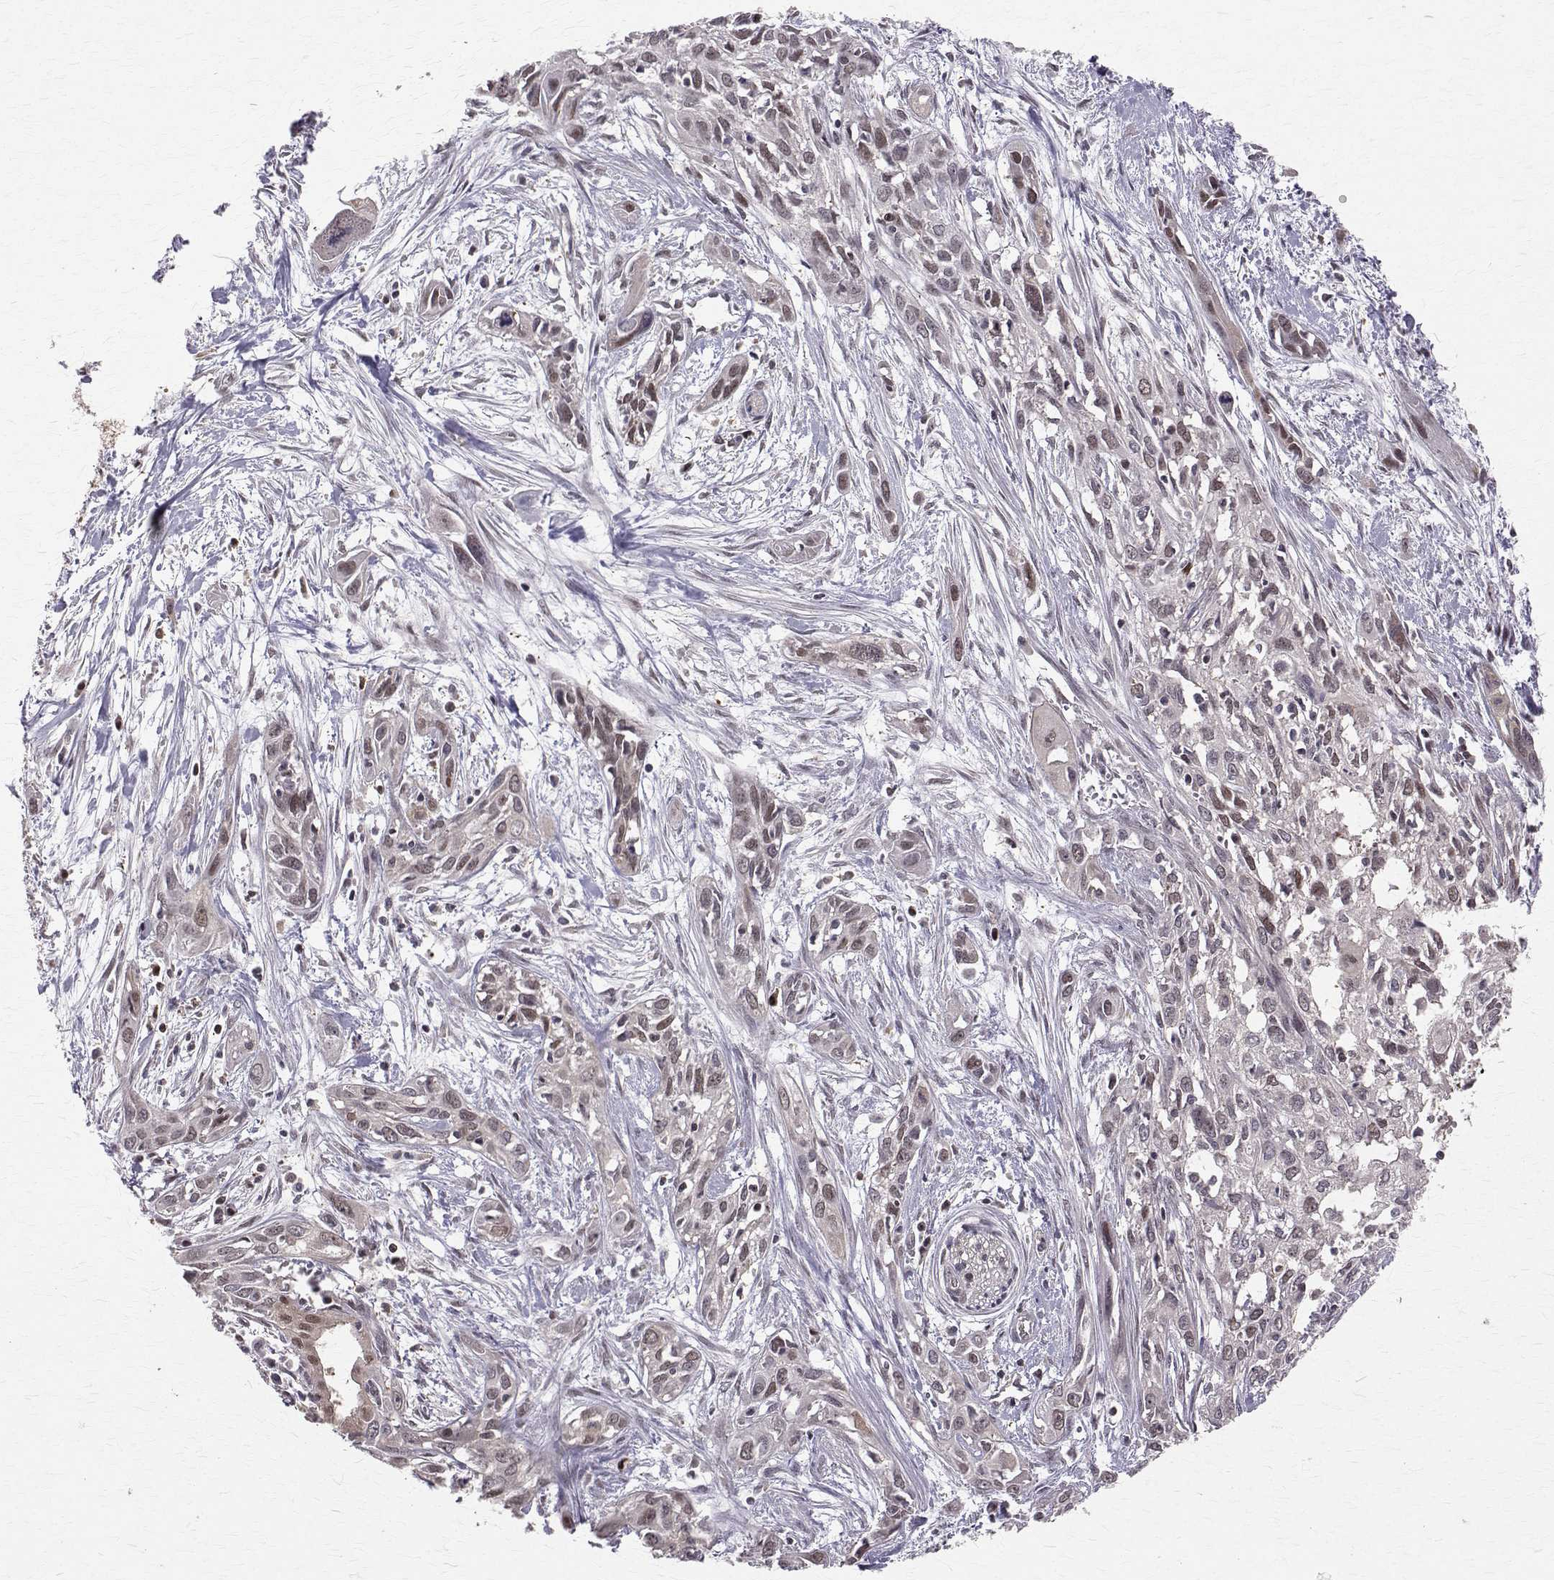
{"staining": {"intensity": "weak", "quantity": "<25%", "location": "nuclear"}, "tissue": "pancreatic cancer", "cell_type": "Tumor cells", "image_type": "cancer", "snomed": [{"axis": "morphology", "description": "Adenocarcinoma, NOS"}, {"axis": "topography", "description": "Pancreas"}], "caption": "Tumor cells are negative for protein expression in human adenocarcinoma (pancreatic).", "gene": "NIF3L1", "patient": {"sex": "female", "age": 55}}